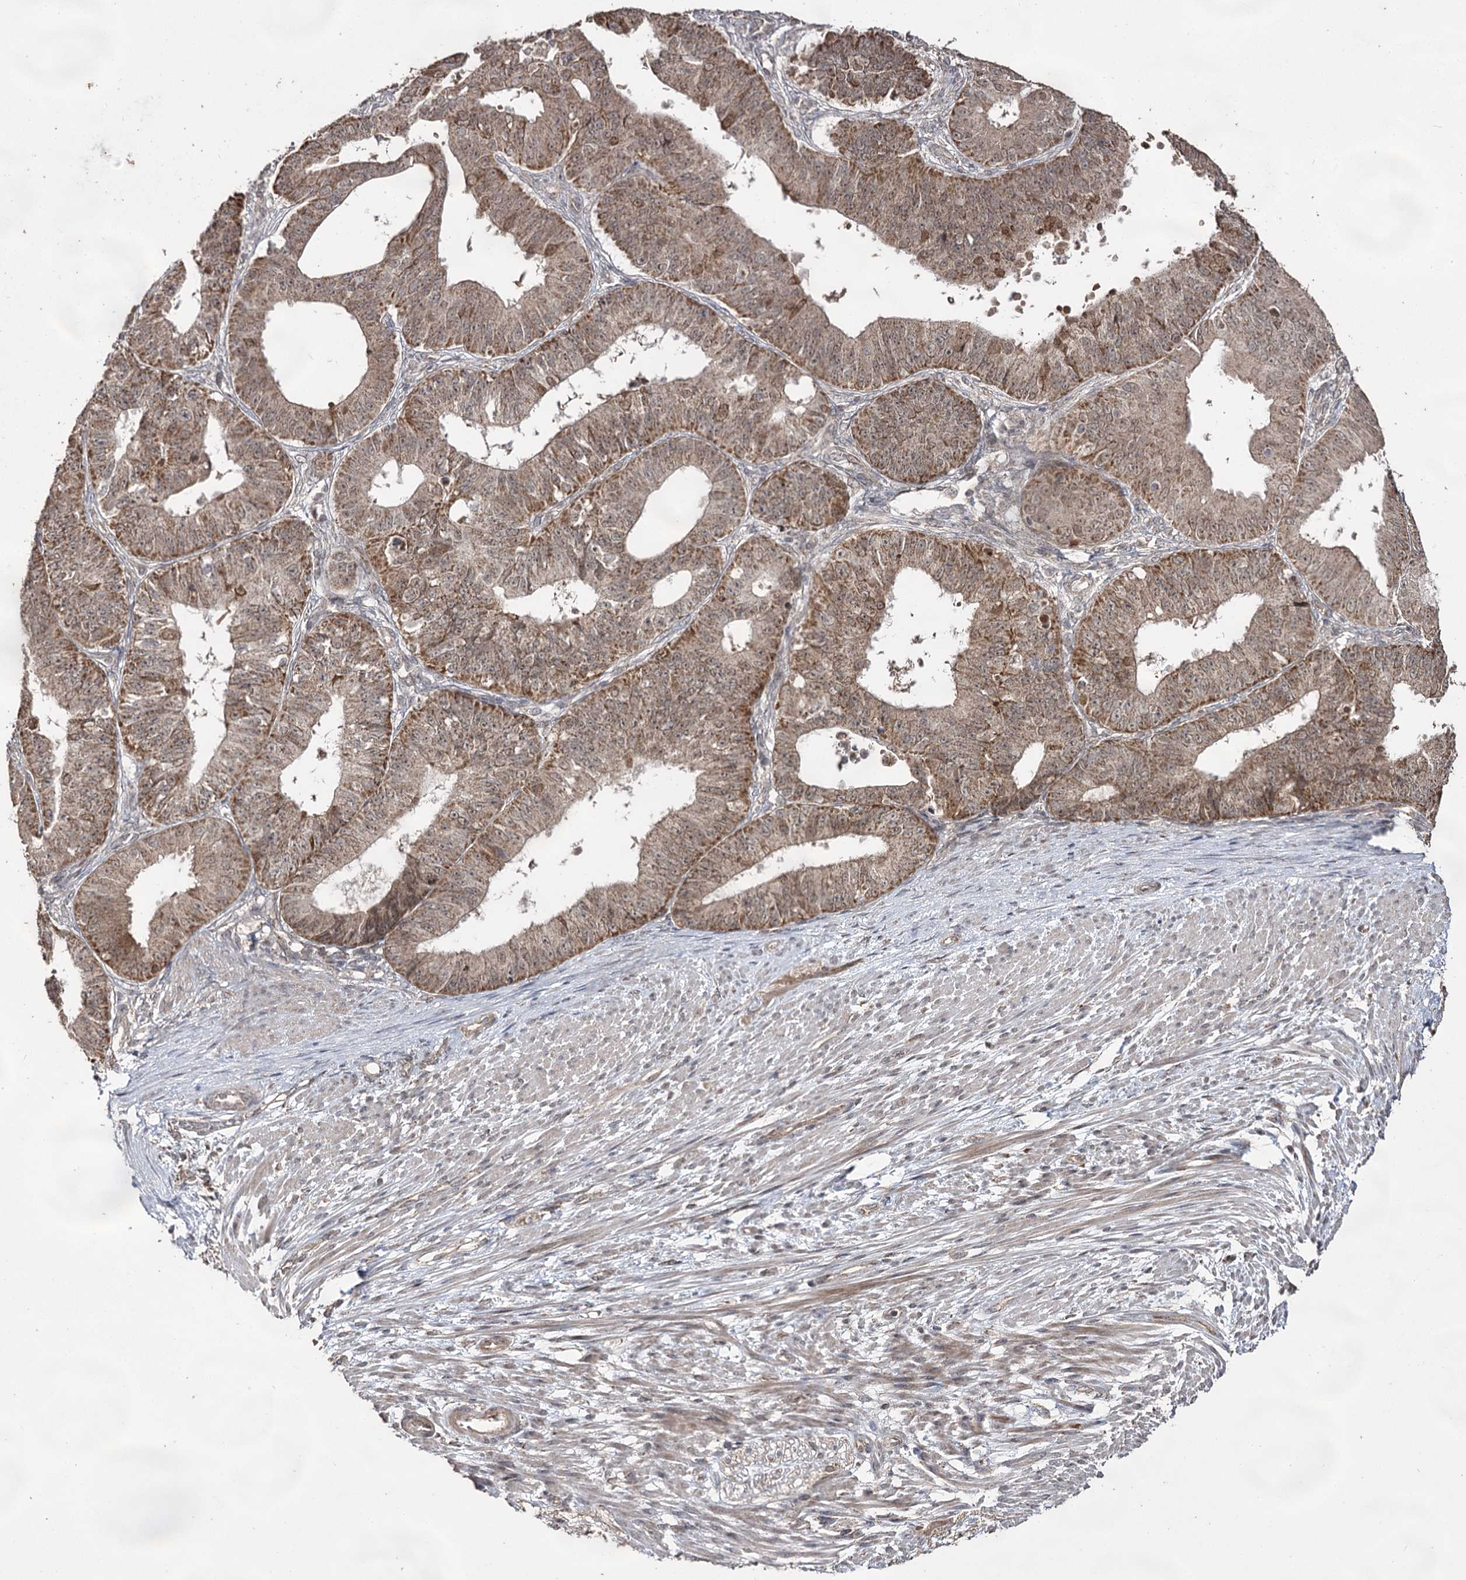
{"staining": {"intensity": "moderate", "quantity": ">75%", "location": "cytoplasmic/membranous"}, "tissue": "ovarian cancer", "cell_type": "Tumor cells", "image_type": "cancer", "snomed": [{"axis": "morphology", "description": "Carcinoma, endometroid"}, {"axis": "topography", "description": "Appendix"}, {"axis": "topography", "description": "Ovary"}], "caption": "Moderate cytoplasmic/membranous protein positivity is identified in about >75% of tumor cells in ovarian cancer (endometroid carcinoma). Immunohistochemistry (ihc) stains the protein in brown and the nuclei are stained blue.", "gene": "ACTR6", "patient": {"sex": "female", "age": 42}}